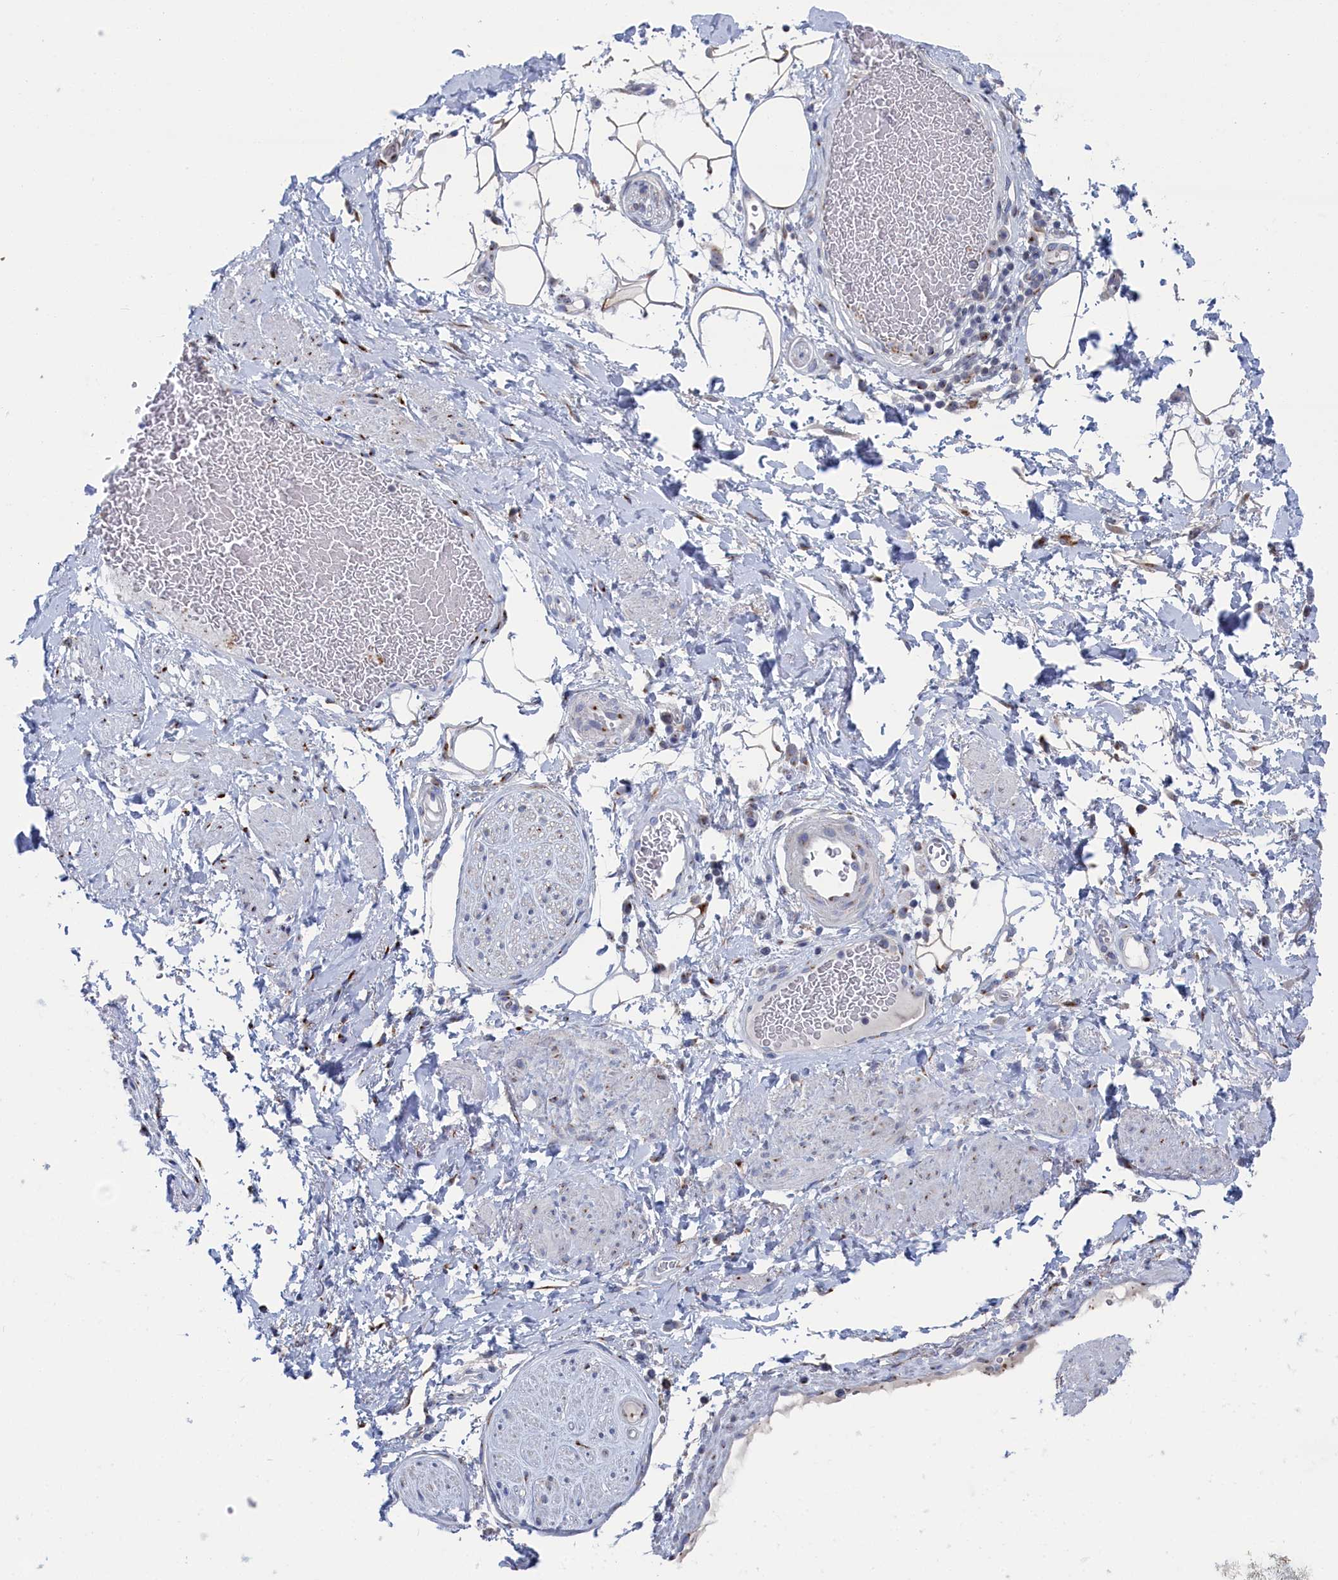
{"staining": {"intensity": "moderate", "quantity": "25%-75%", "location": "cytoplasmic/membranous"}, "tissue": "adipose tissue", "cell_type": "Adipocytes", "image_type": "normal", "snomed": [{"axis": "morphology", "description": "Normal tissue, NOS"}, {"axis": "morphology", "description": "Adenocarcinoma, NOS"}, {"axis": "topography", "description": "Rectum"}, {"axis": "topography", "description": "Vagina"}, {"axis": "topography", "description": "Peripheral nerve tissue"}], "caption": "This image shows IHC staining of benign human adipose tissue, with medium moderate cytoplasmic/membranous expression in approximately 25%-75% of adipocytes.", "gene": "IRX1", "patient": {"sex": "female", "age": 71}}